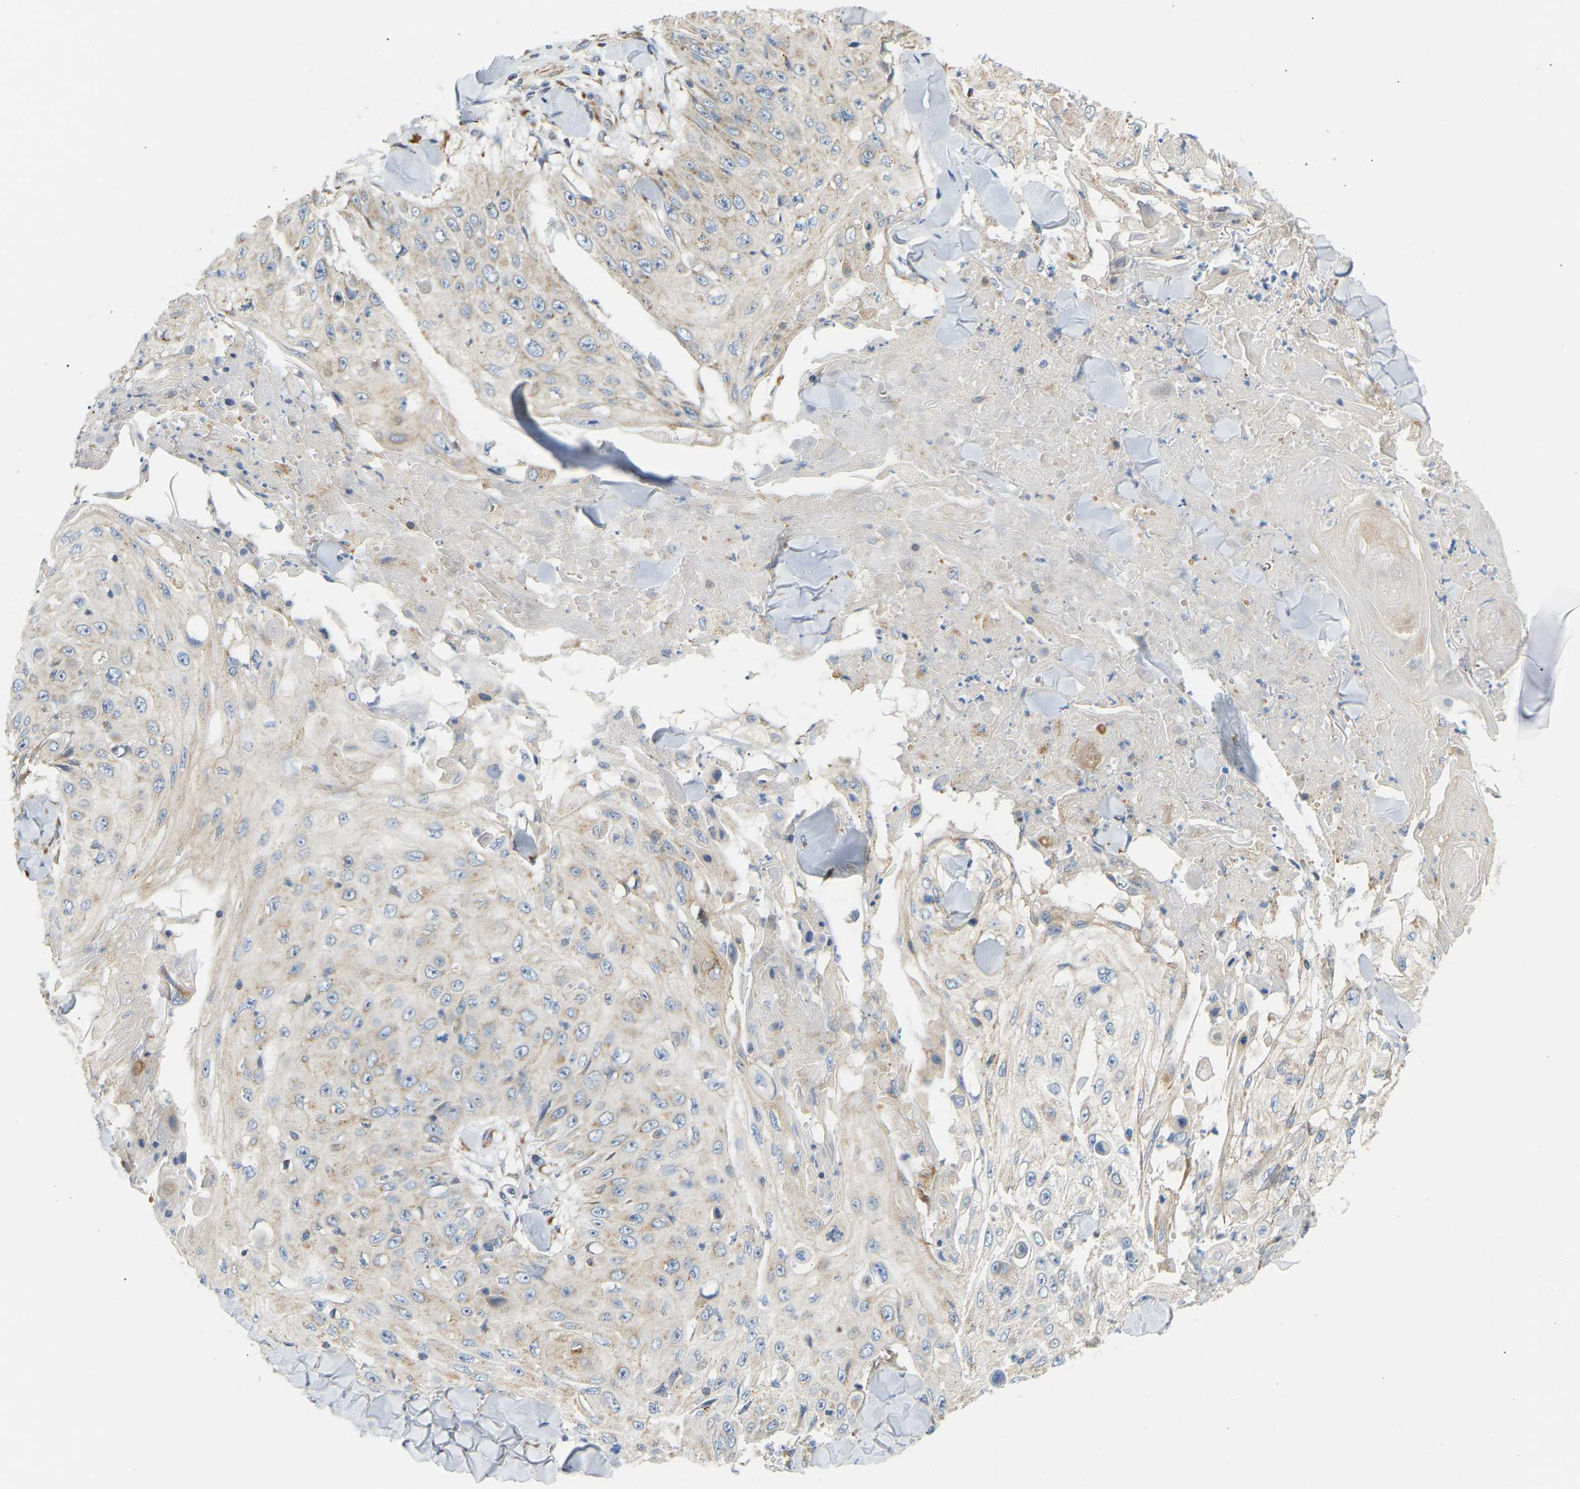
{"staining": {"intensity": "weak", "quantity": "<25%", "location": "cytoplasmic/membranous"}, "tissue": "skin cancer", "cell_type": "Tumor cells", "image_type": "cancer", "snomed": [{"axis": "morphology", "description": "Squamous cell carcinoma, NOS"}, {"axis": "topography", "description": "Skin"}], "caption": "There is no significant positivity in tumor cells of skin cancer.", "gene": "YIPF2", "patient": {"sex": "male", "age": 86}}